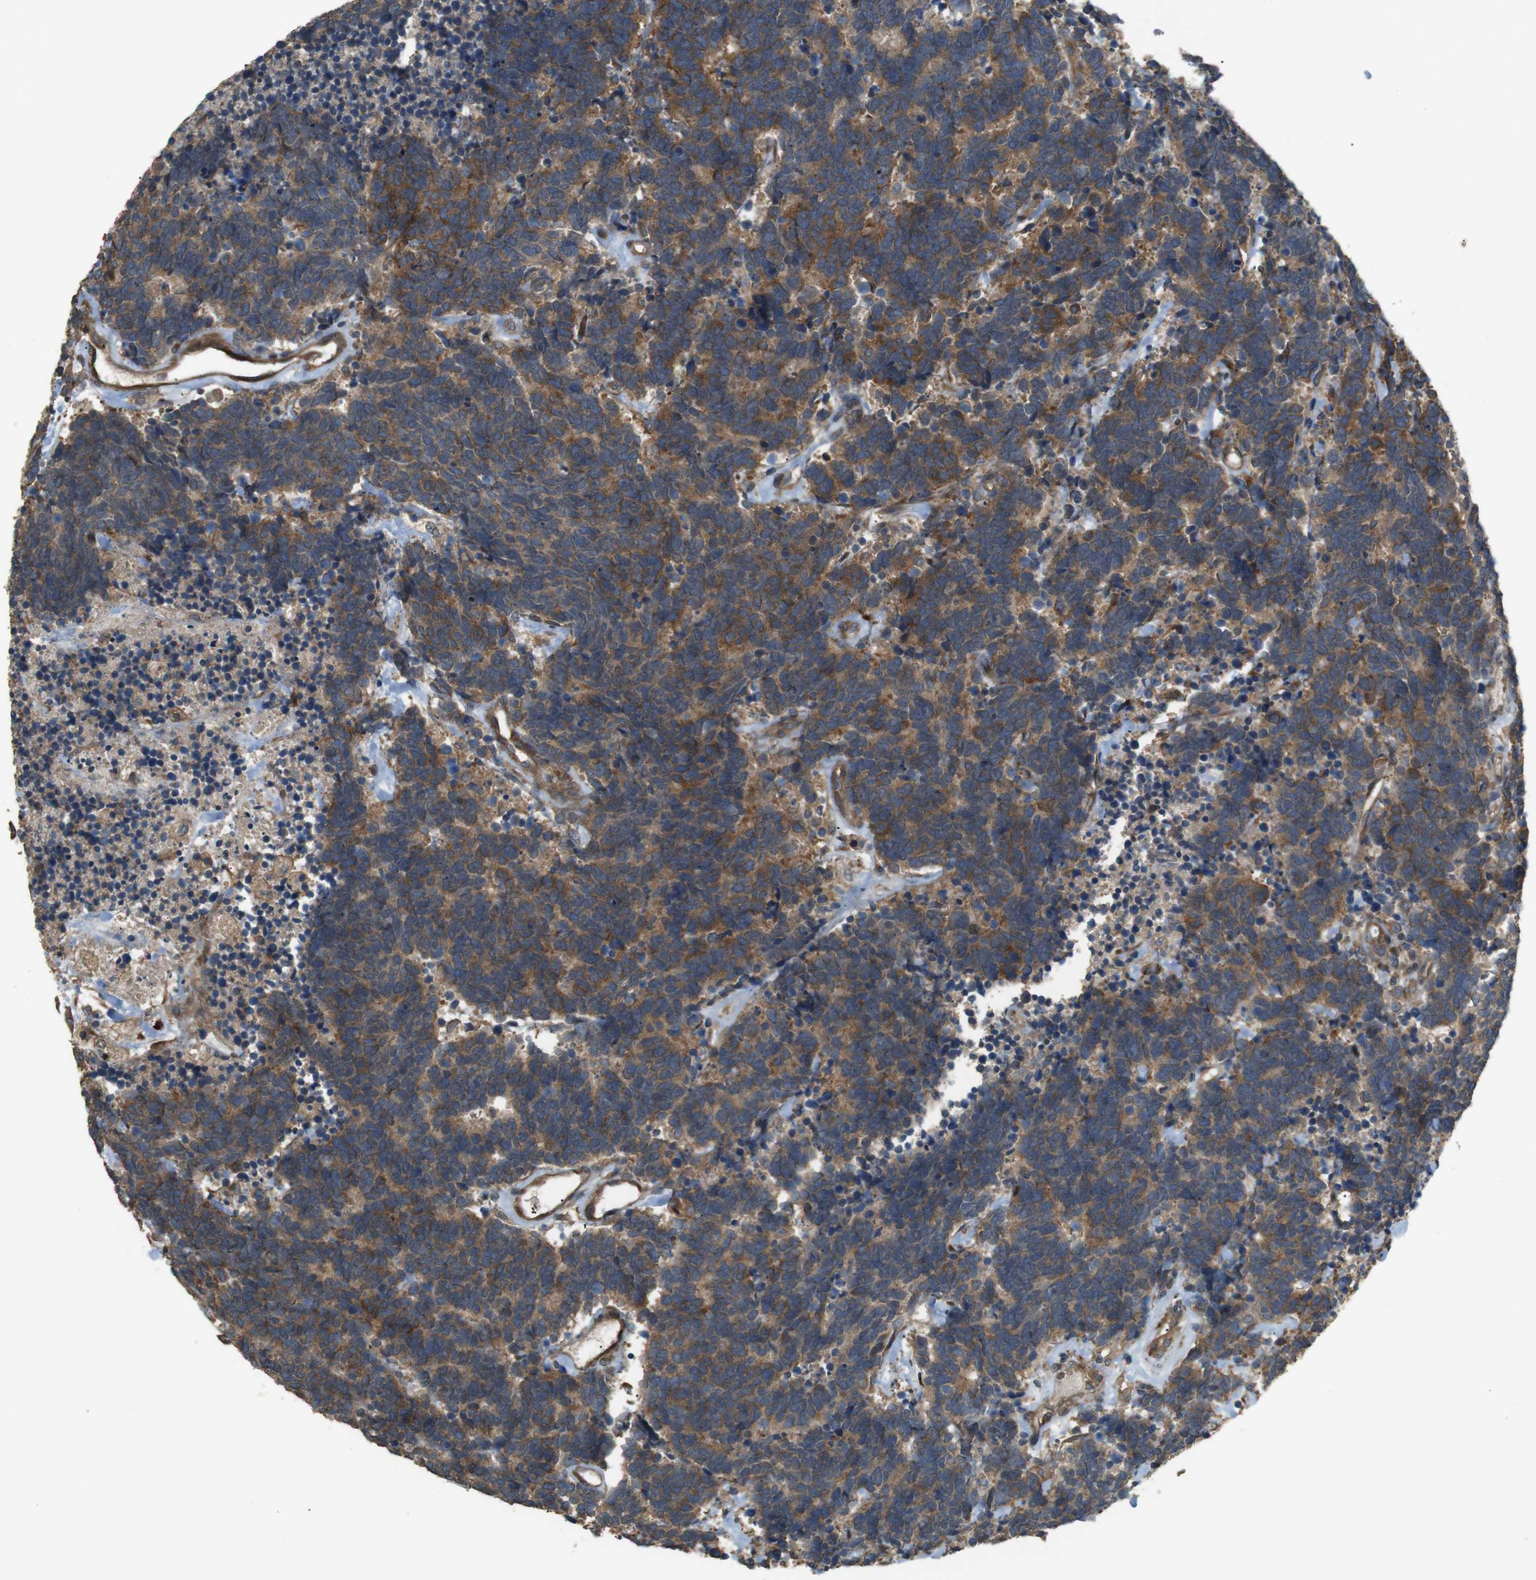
{"staining": {"intensity": "moderate", "quantity": ">75%", "location": "cytoplasmic/membranous"}, "tissue": "carcinoid", "cell_type": "Tumor cells", "image_type": "cancer", "snomed": [{"axis": "morphology", "description": "Carcinoma, NOS"}, {"axis": "morphology", "description": "Carcinoid, malignant, NOS"}, {"axis": "topography", "description": "Urinary bladder"}], "caption": "DAB immunohistochemical staining of malignant carcinoid demonstrates moderate cytoplasmic/membranous protein expression in about >75% of tumor cells.", "gene": "ARHGAP24", "patient": {"sex": "male", "age": 57}}